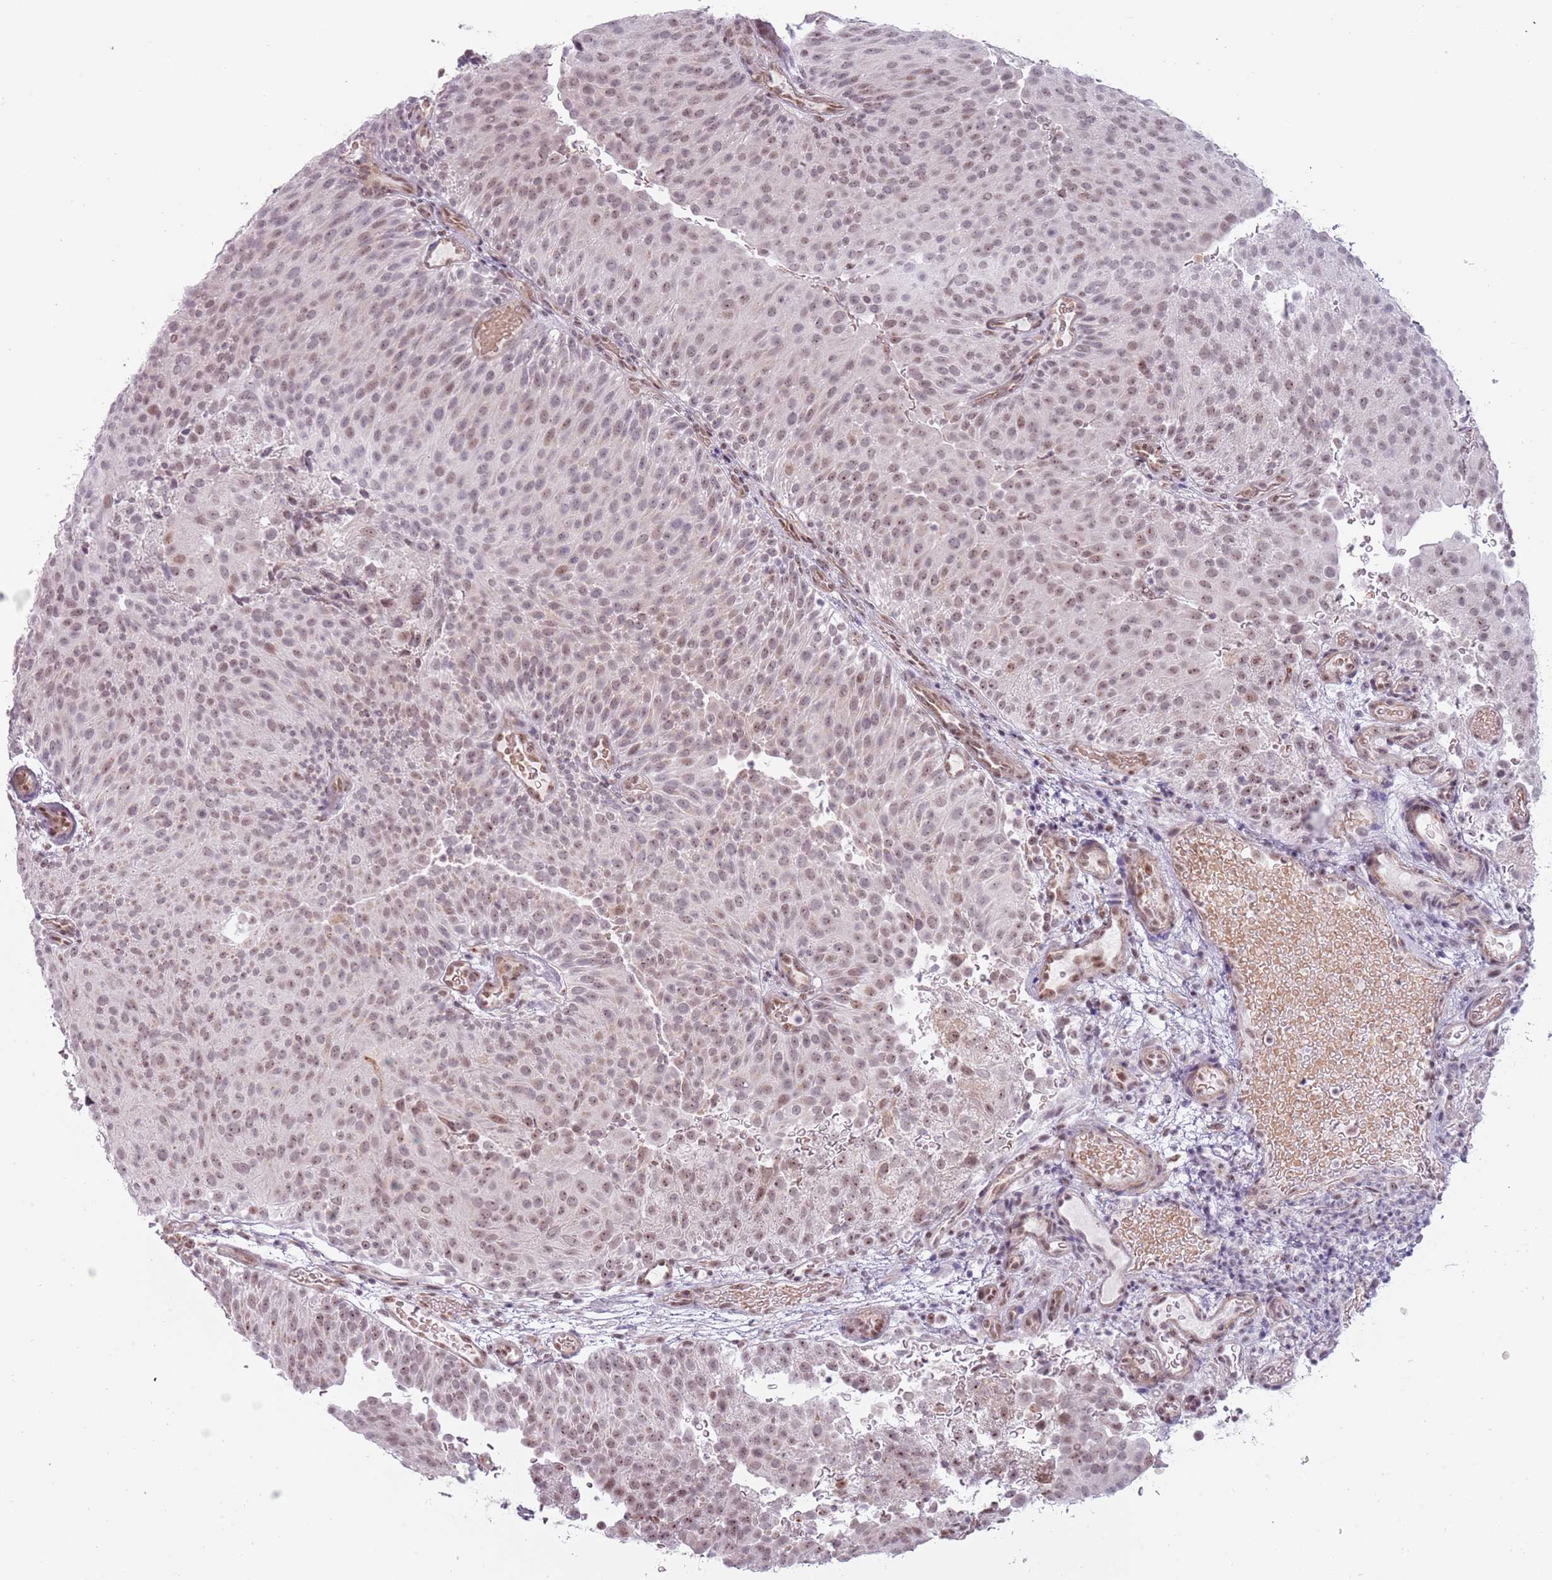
{"staining": {"intensity": "weak", "quantity": ">75%", "location": "nuclear"}, "tissue": "urothelial cancer", "cell_type": "Tumor cells", "image_type": "cancer", "snomed": [{"axis": "morphology", "description": "Urothelial carcinoma, Low grade"}, {"axis": "topography", "description": "Urinary bladder"}], "caption": "Urothelial cancer stained with IHC exhibits weak nuclear expression in about >75% of tumor cells.", "gene": "REXO4", "patient": {"sex": "male", "age": 78}}